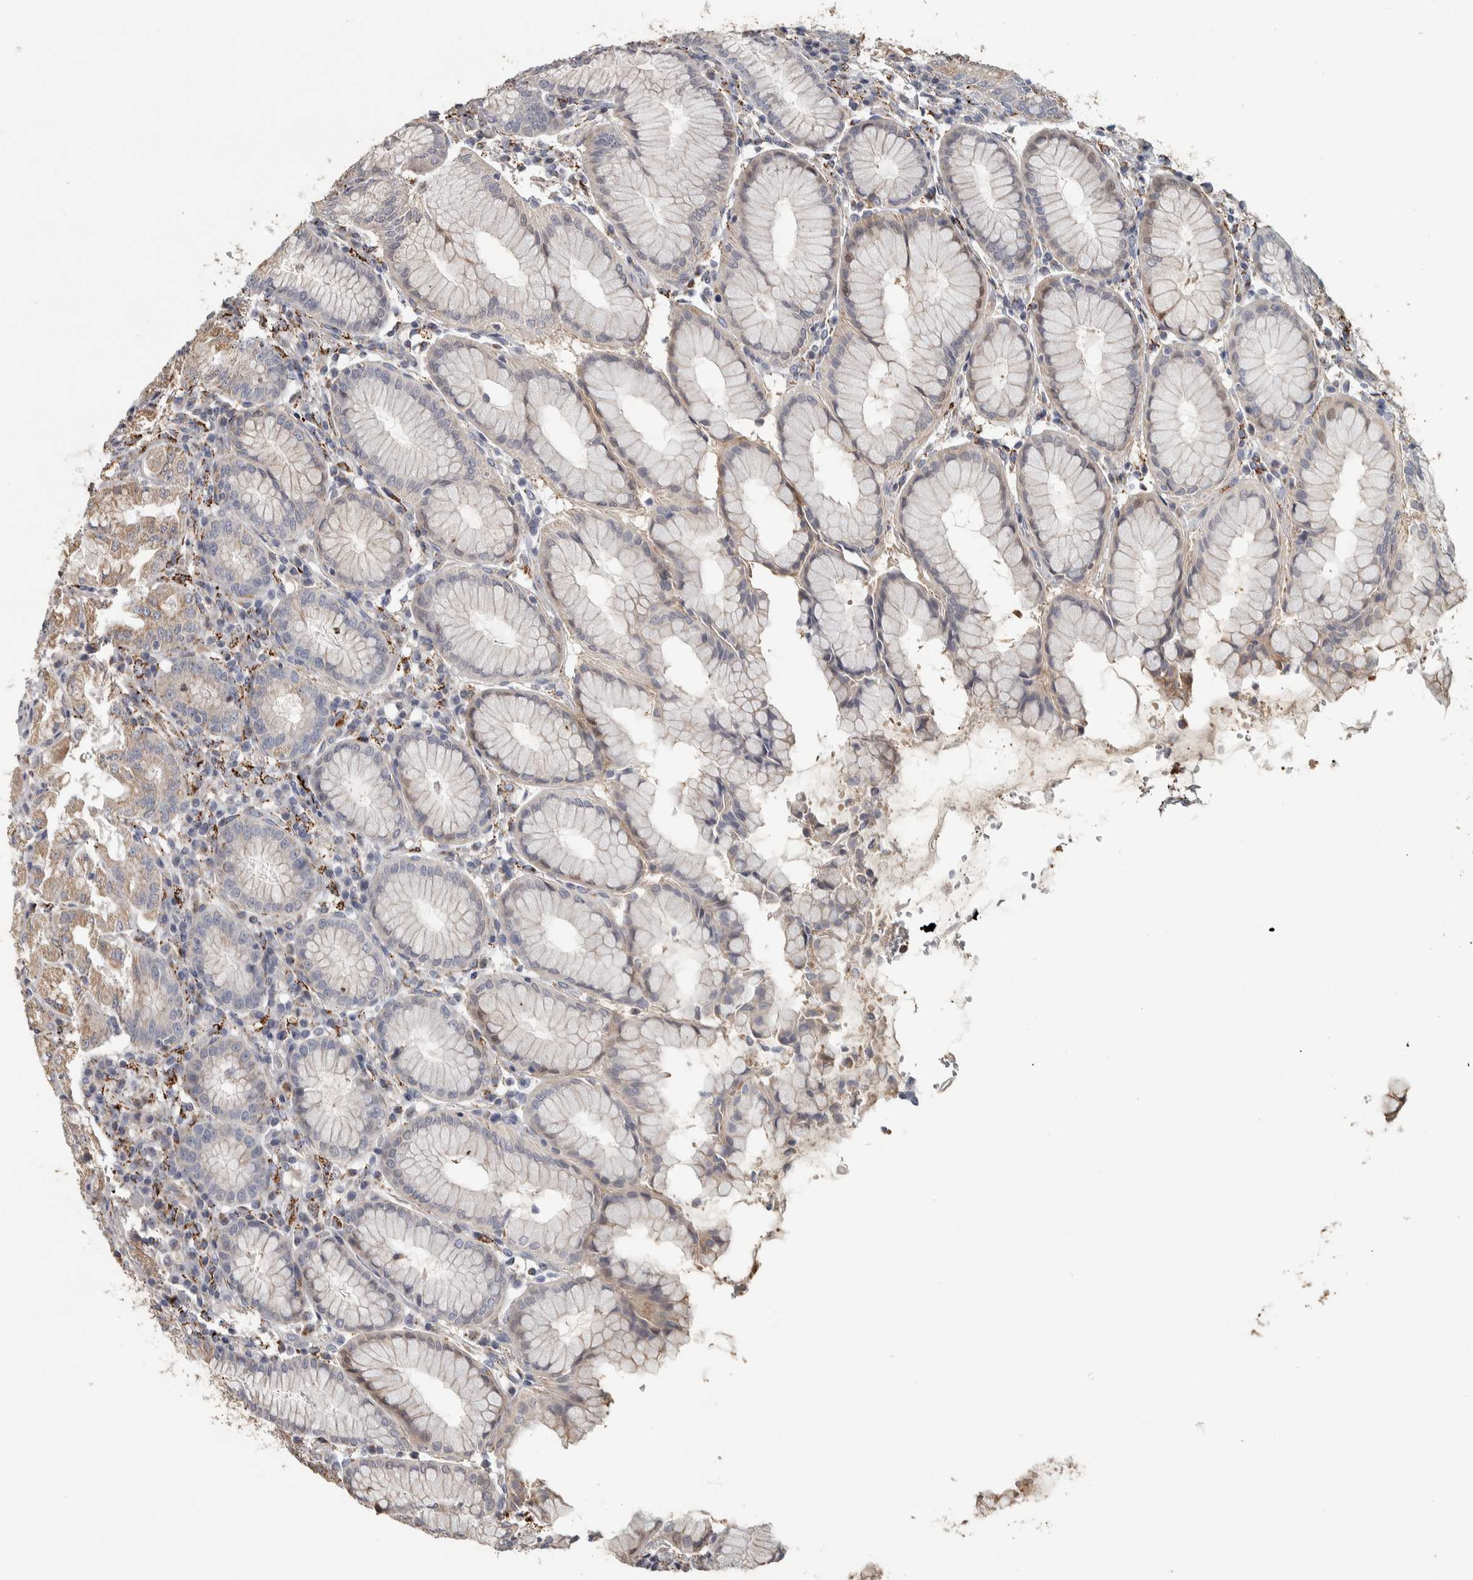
{"staining": {"intensity": "weak", "quantity": "<25%", "location": "cytoplasmic/membranous"}, "tissue": "stomach", "cell_type": "Glandular cells", "image_type": "normal", "snomed": [{"axis": "morphology", "description": "Normal tissue, NOS"}, {"axis": "topography", "description": "Stomach"}, {"axis": "topography", "description": "Stomach, lower"}], "caption": "The image shows no staining of glandular cells in benign stomach.", "gene": "FAM78A", "patient": {"sex": "female", "age": 56}}